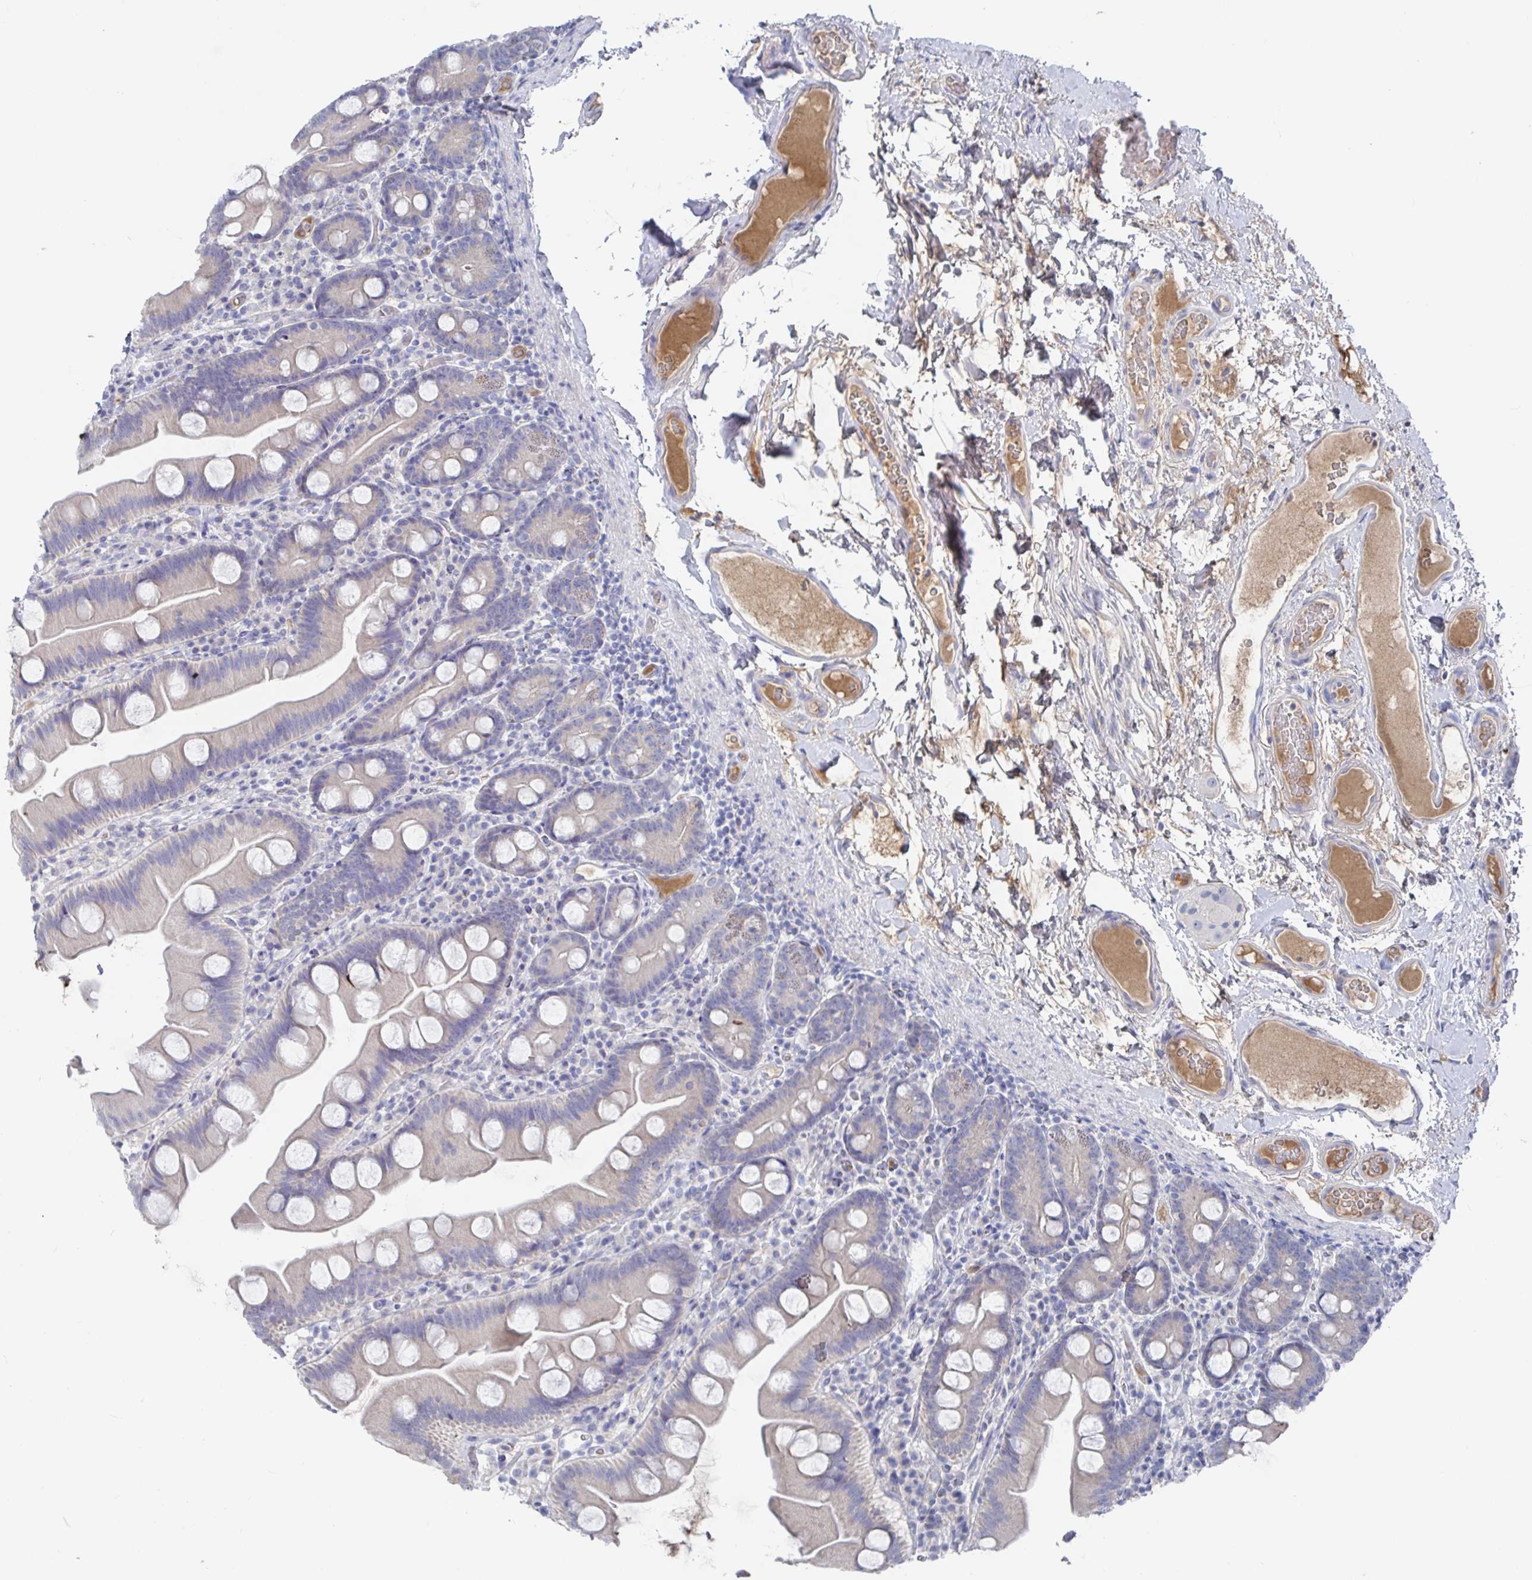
{"staining": {"intensity": "negative", "quantity": "none", "location": "none"}, "tissue": "small intestine", "cell_type": "Glandular cells", "image_type": "normal", "snomed": [{"axis": "morphology", "description": "Normal tissue, NOS"}, {"axis": "topography", "description": "Small intestine"}], "caption": "Immunohistochemistry histopathology image of unremarkable small intestine: small intestine stained with DAB shows no significant protein positivity in glandular cells. (DAB (3,3'-diaminobenzidine) IHC, high magnification).", "gene": "GPR148", "patient": {"sex": "female", "age": 68}}